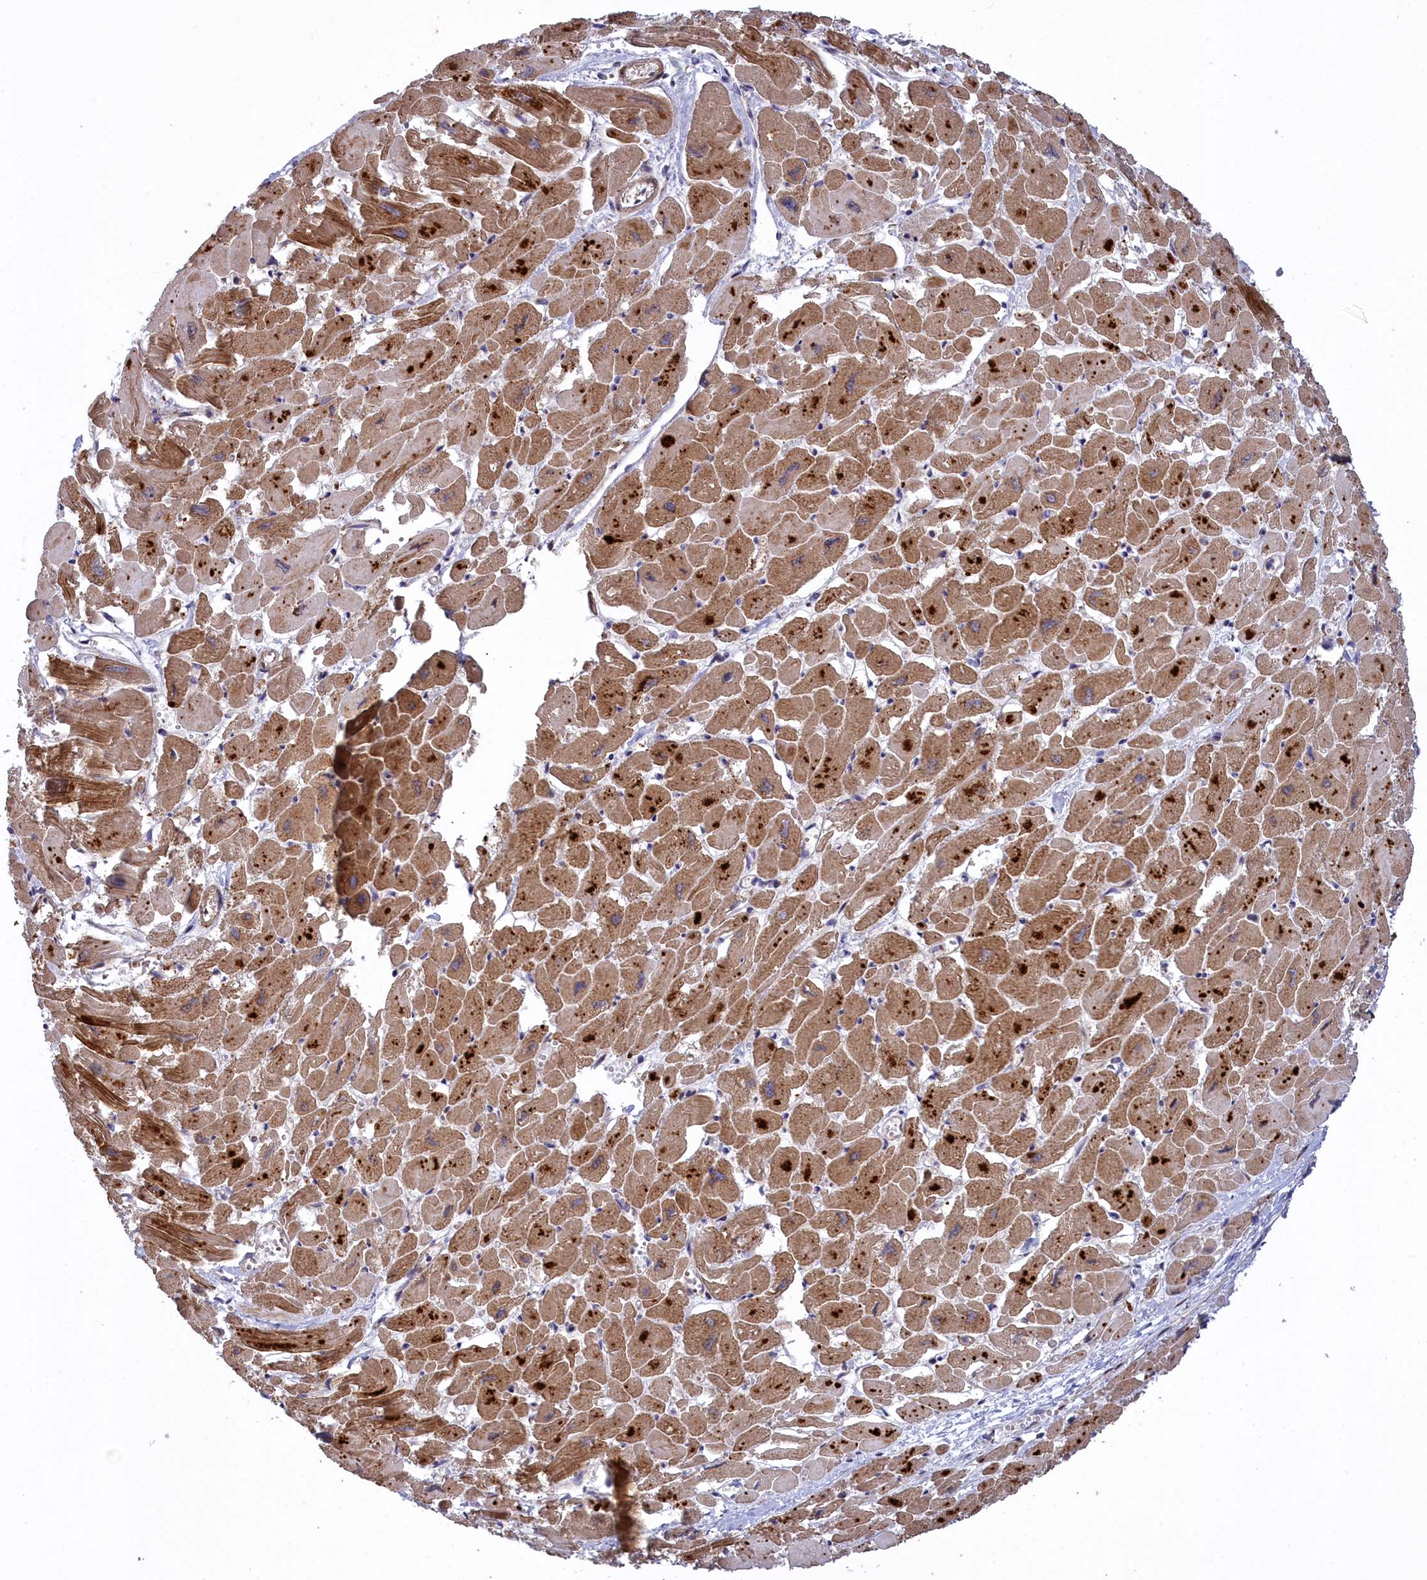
{"staining": {"intensity": "moderate", "quantity": "25%-75%", "location": "cytoplasmic/membranous"}, "tissue": "heart muscle", "cell_type": "Cardiomyocytes", "image_type": "normal", "snomed": [{"axis": "morphology", "description": "Normal tissue, NOS"}, {"axis": "topography", "description": "Heart"}], "caption": "Immunohistochemistry of unremarkable human heart muscle reveals medium levels of moderate cytoplasmic/membranous positivity in about 25%-75% of cardiomyocytes.", "gene": "DDX60L", "patient": {"sex": "male", "age": 54}}